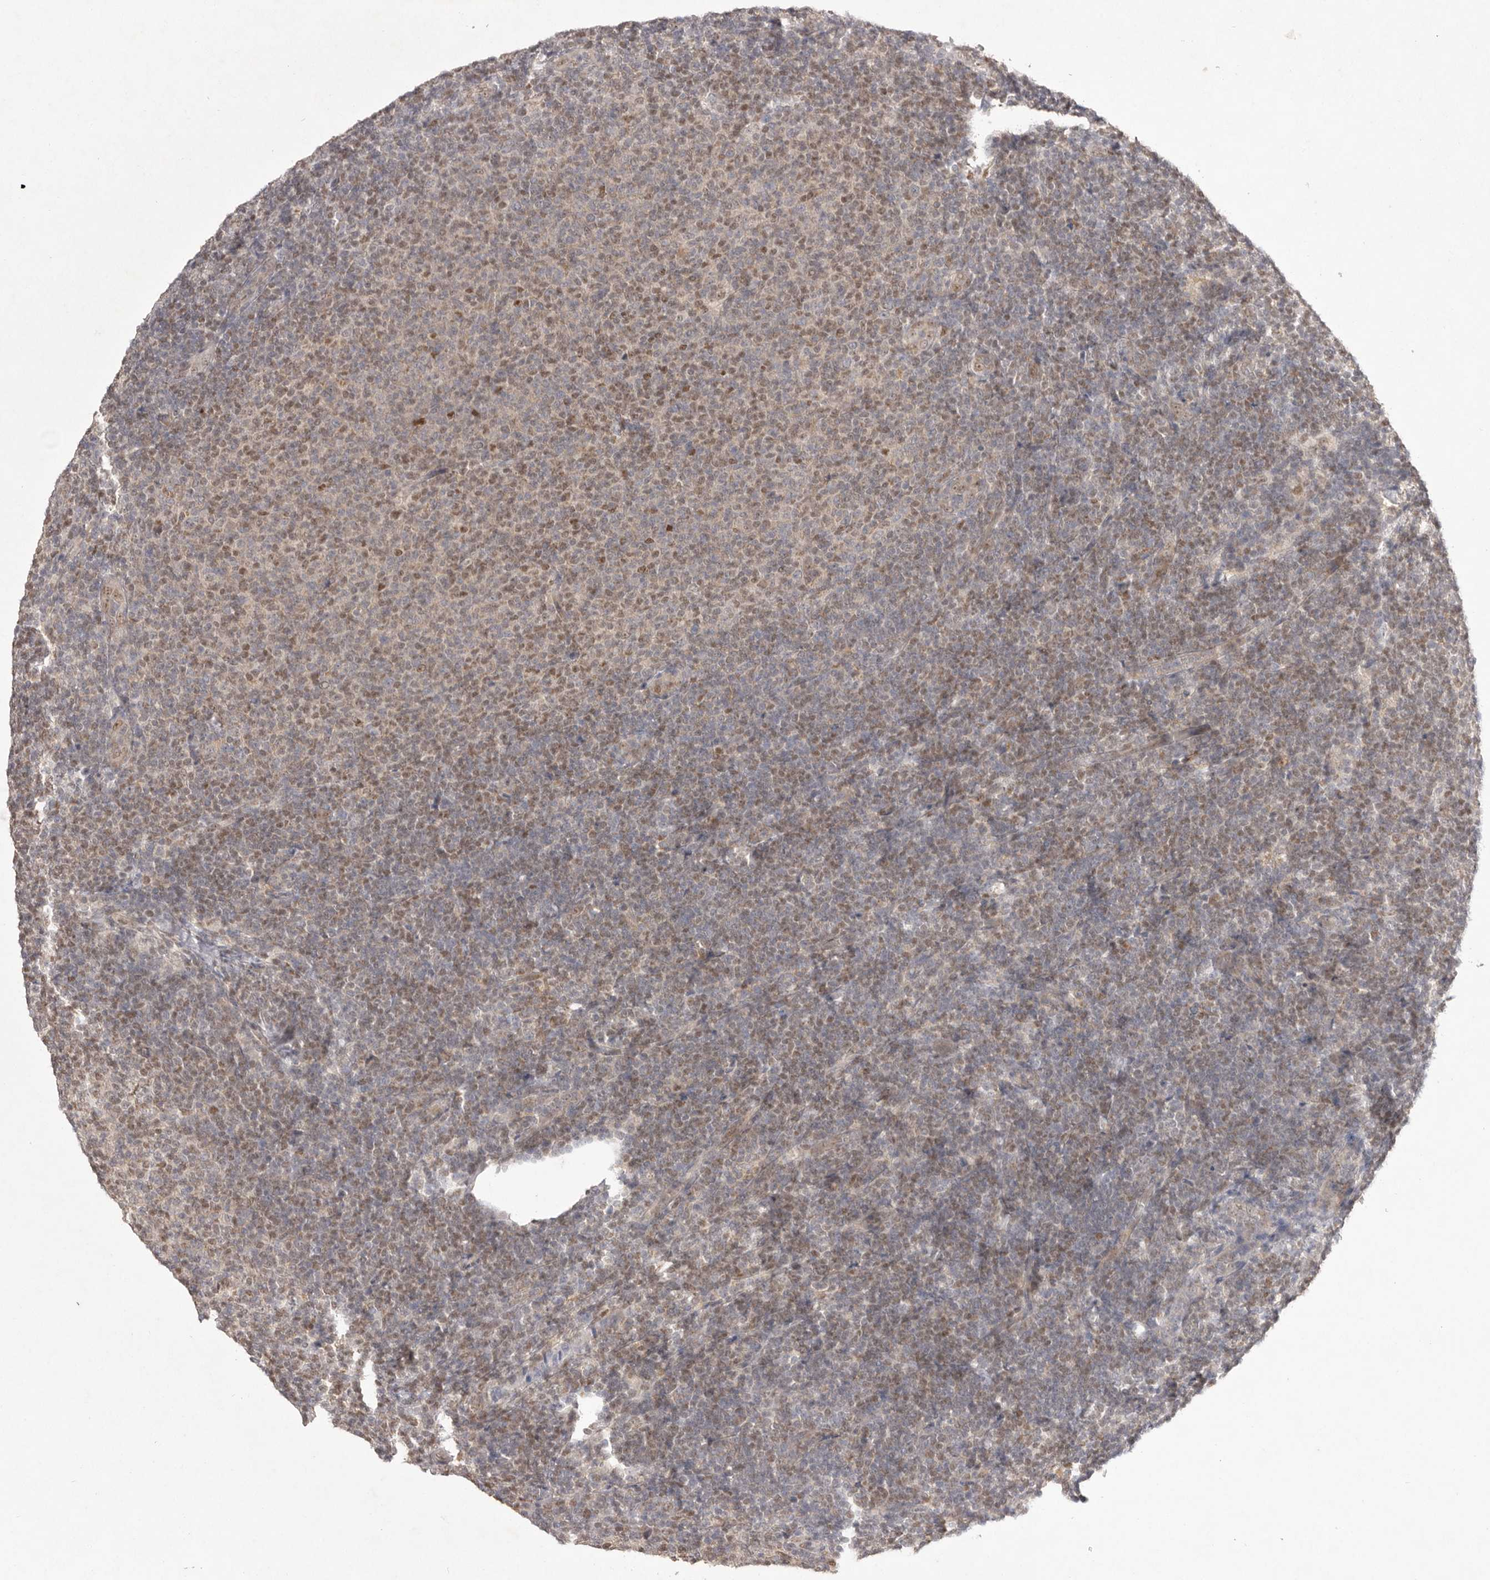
{"staining": {"intensity": "moderate", "quantity": "25%-75%", "location": "nuclear"}, "tissue": "lymphoma", "cell_type": "Tumor cells", "image_type": "cancer", "snomed": [{"axis": "morphology", "description": "Malignant lymphoma, non-Hodgkin's type, Low grade"}, {"axis": "topography", "description": "Lymph node"}], "caption": "A brown stain shows moderate nuclear positivity of a protein in lymphoma tumor cells.", "gene": "TADA1", "patient": {"sex": "male", "age": 66}}